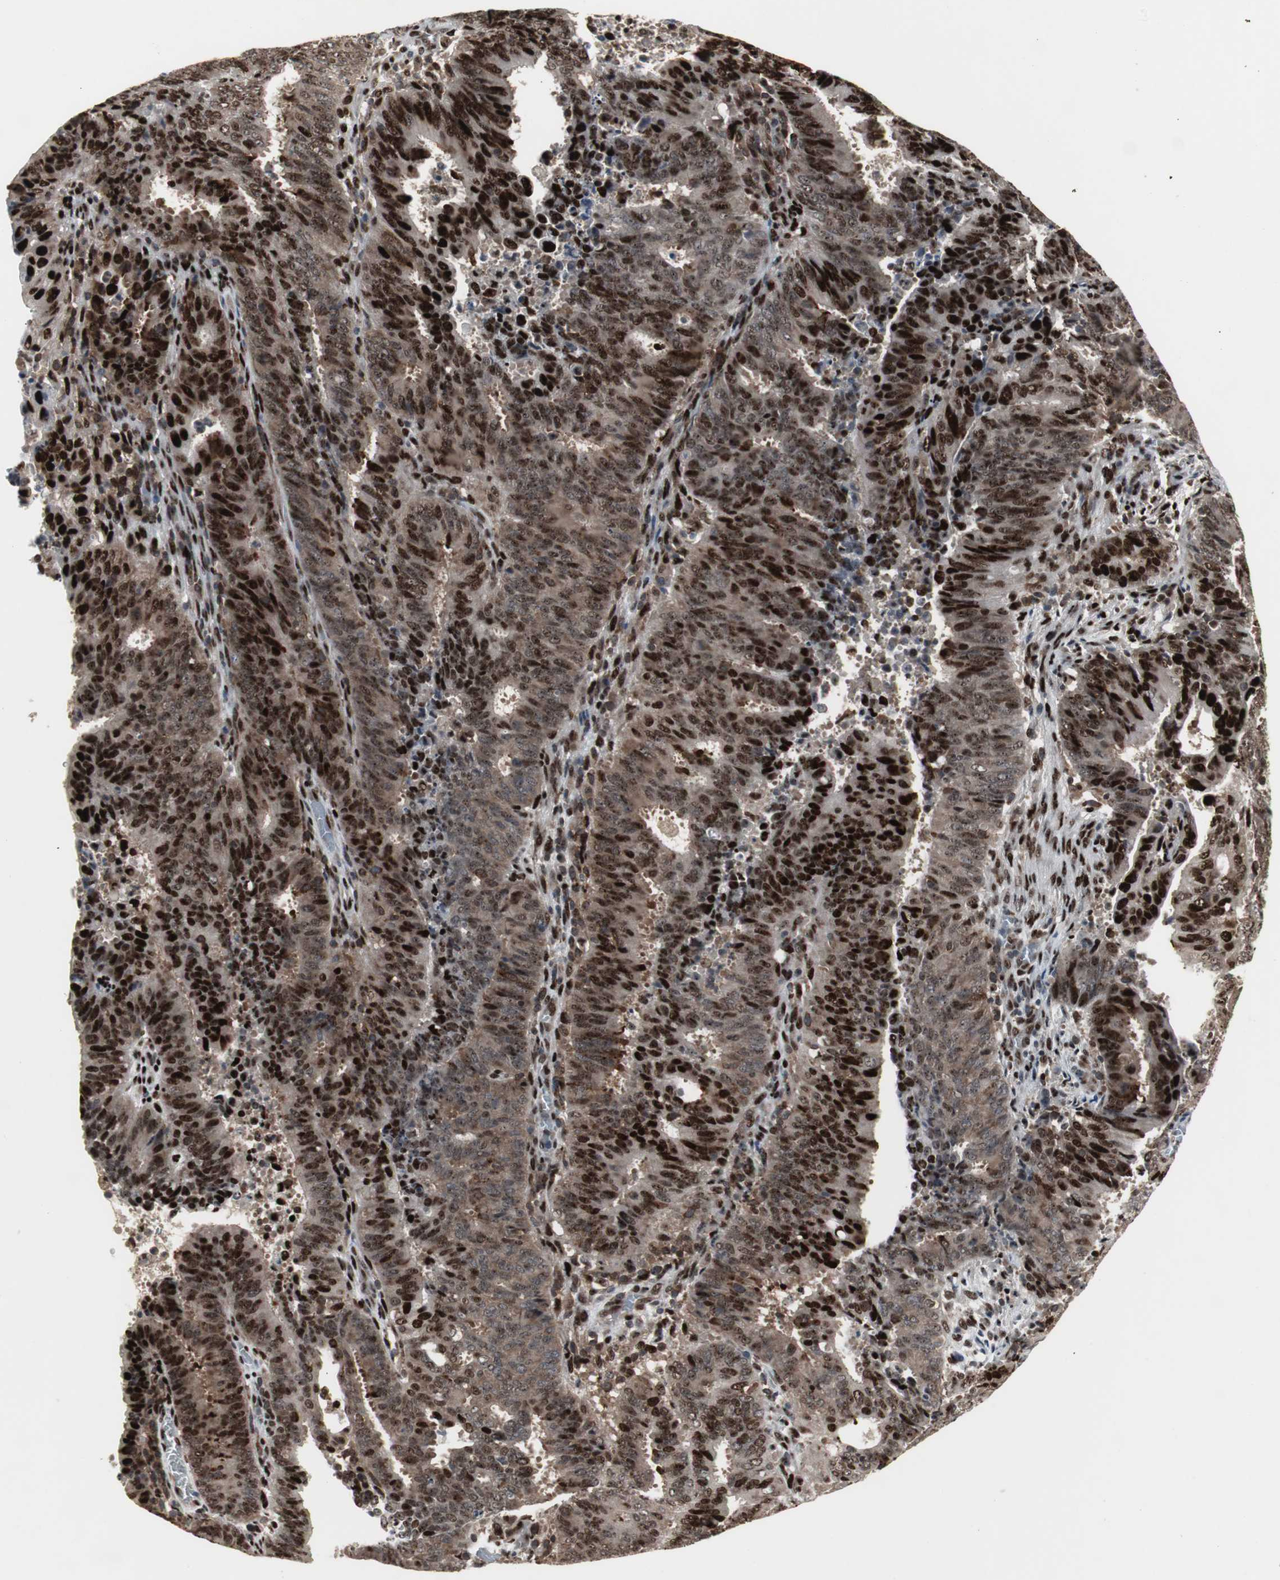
{"staining": {"intensity": "strong", "quantity": ">75%", "location": "cytoplasmic/membranous,nuclear"}, "tissue": "cervical cancer", "cell_type": "Tumor cells", "image_type": "cancer", "snomed": [{"axis": "morphology", "description": "Adenocarcinoma, NOS"}, {"axis": "topography", "description": "Cervix"}], "caption": "High-magnification brightfield microscopy of cervical adenocarcinoma stained with DAB (3,3'-diaminobenzidine) (brown) and counterstained with hematoxylin (blue). tumor cells exhibit strong cytoplasmic/membranous and nuclear positivity is identified in approximately>75% of cells.", "gene": "GRK2", "patient": {"sex": "female", "age": 44}}